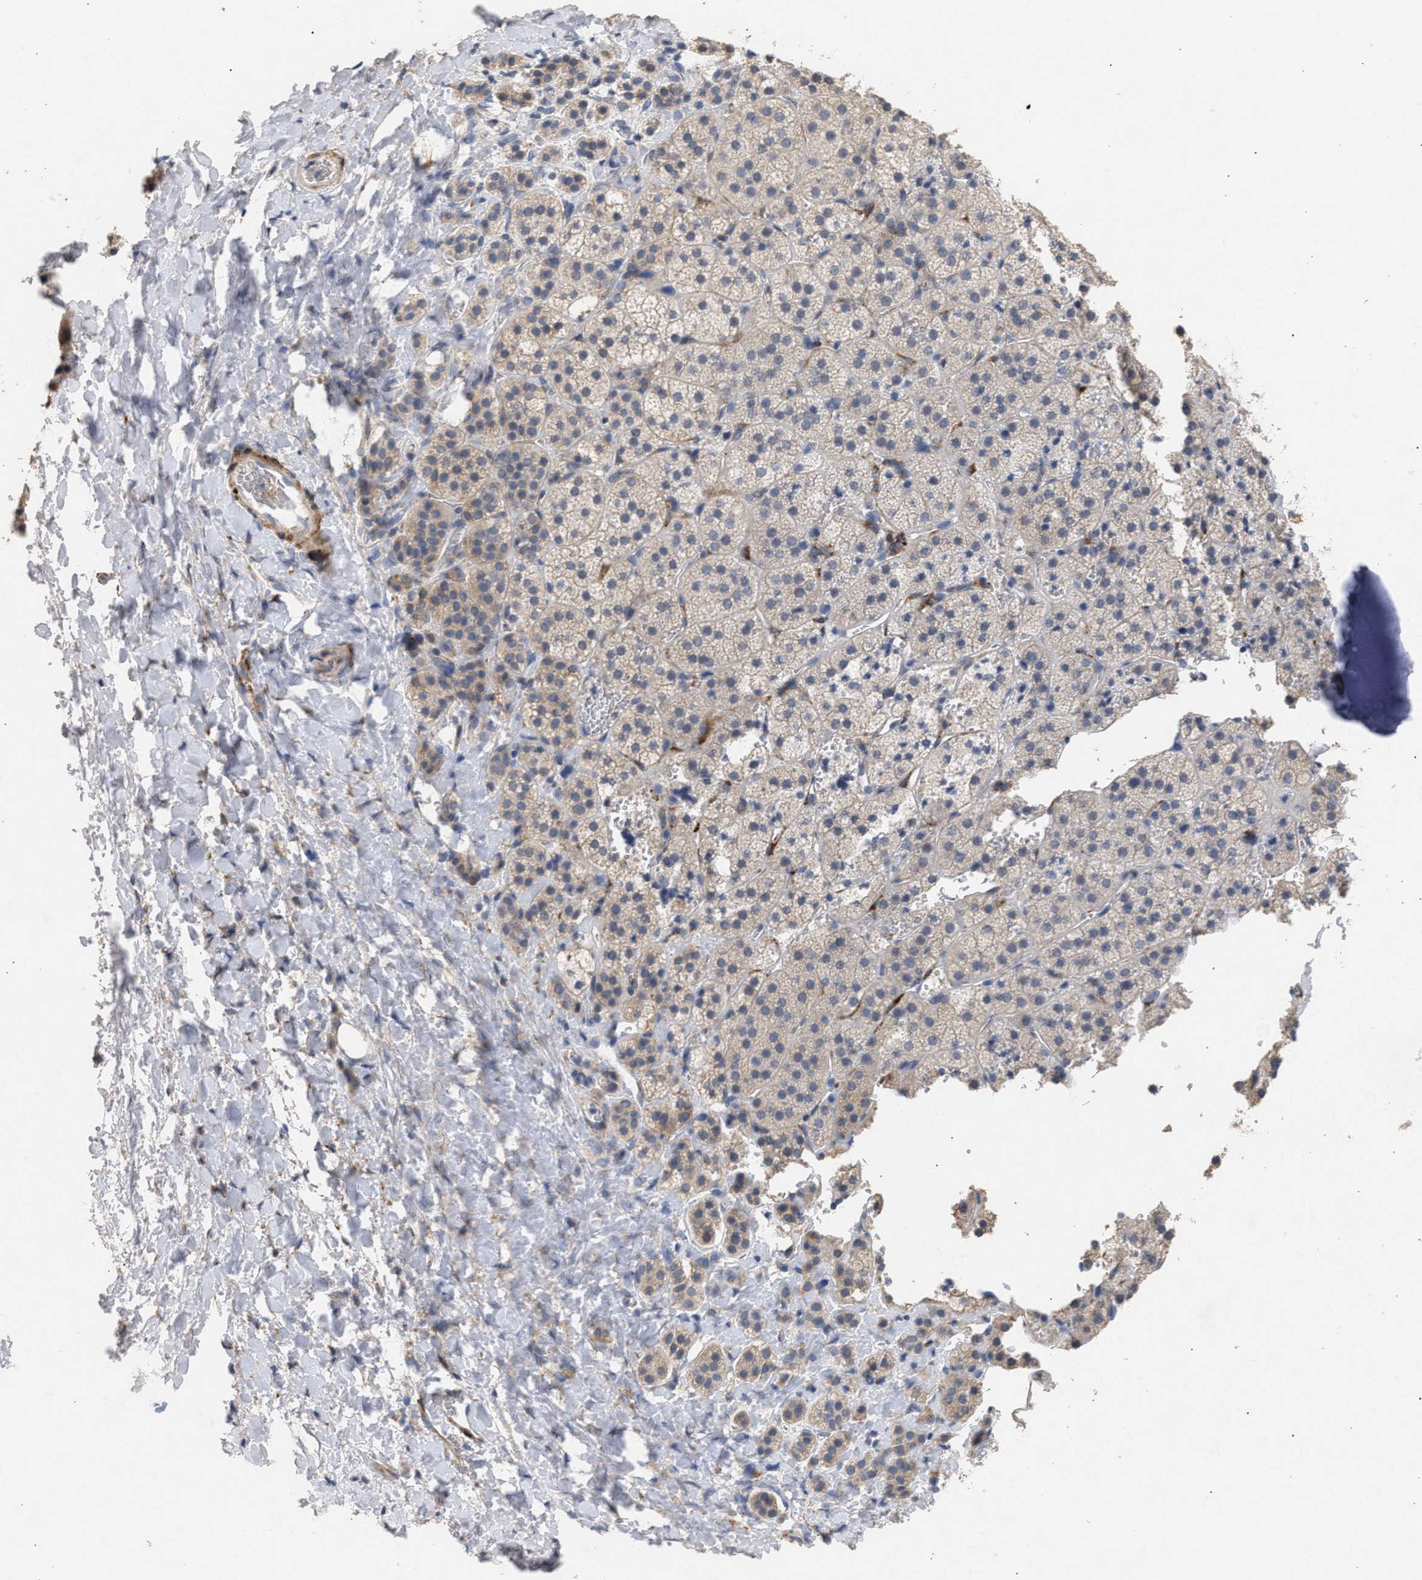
{"staining": {"intensity": "weak", "quantity": "<25%", "location": "cytoplasmic/membranous"}, "tissue": "adrenal gland", "cell_type": "Glandular cells", "image_type": "normal", "snomed": [{"axis": "morphology", "description": "Normal tissue, NOS"}, {"axis": "topography", "description": "Adrenal gland"}], "caption": "IHC histopathology image of unremarkable adrenal gland: adrenal gland stained with DAB displays no significant protein positivity in glandular cells. (DAB (3,3'-diaminobenzidine) IHC, high magnification).", "gene": "SELENOM", "patient": {"sex": "female", "age": 44}}